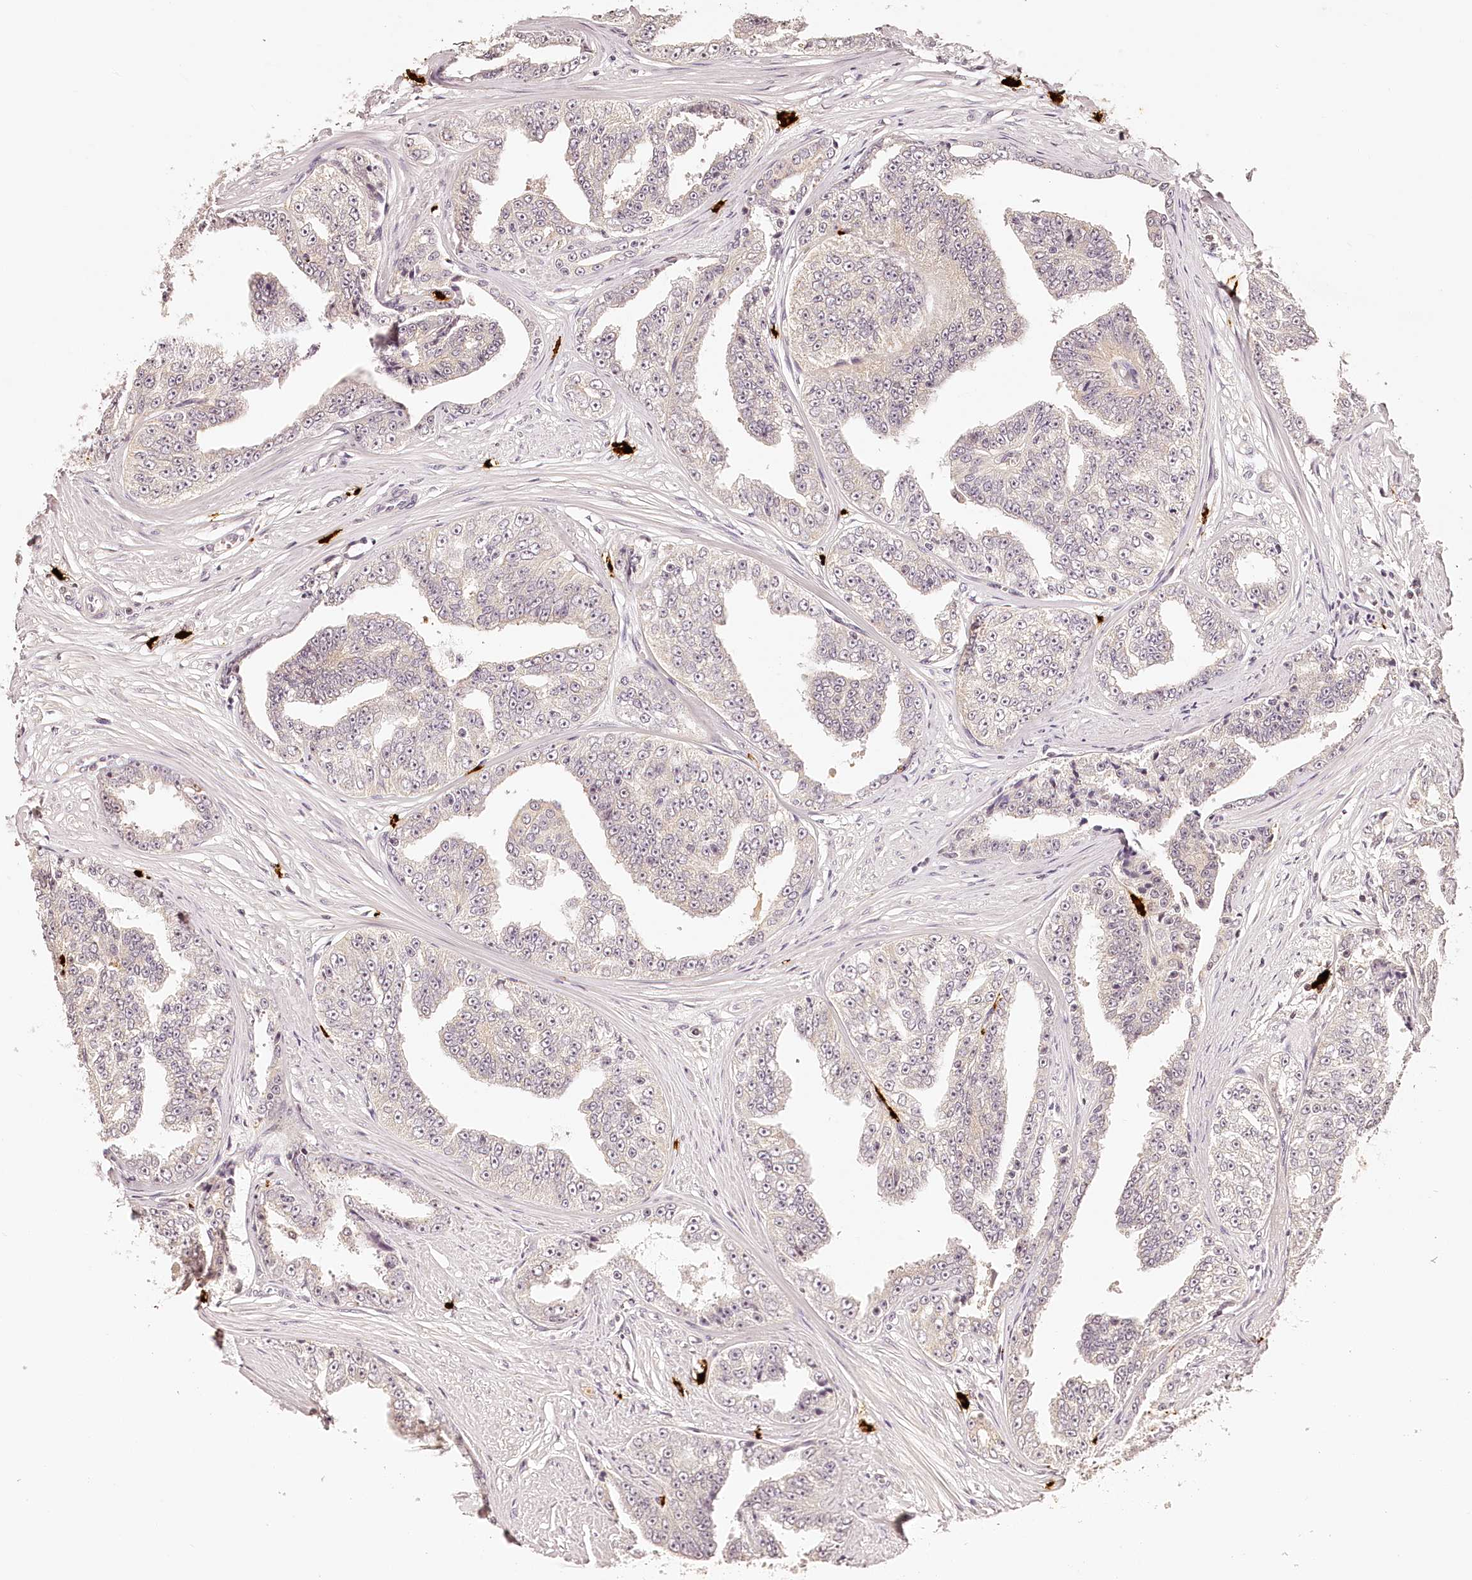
{"staining": {"intensity": "negative", "quantity": "none", "location": "none"}, "tissue": "prostate cancer", "cell_type": "Tumor cells", "image_type": "cancer", "snomed": [{"axis": "morphology", "description": "Adenocarcinoma, High grade"}, {"axis": "topography", "description": "Prostate"}], "caption": "Tumor cells show no significant protein positivity in prostate cancer.", "gene": "SYNGR1", "patient": {"sex": "male", "age": 71}}